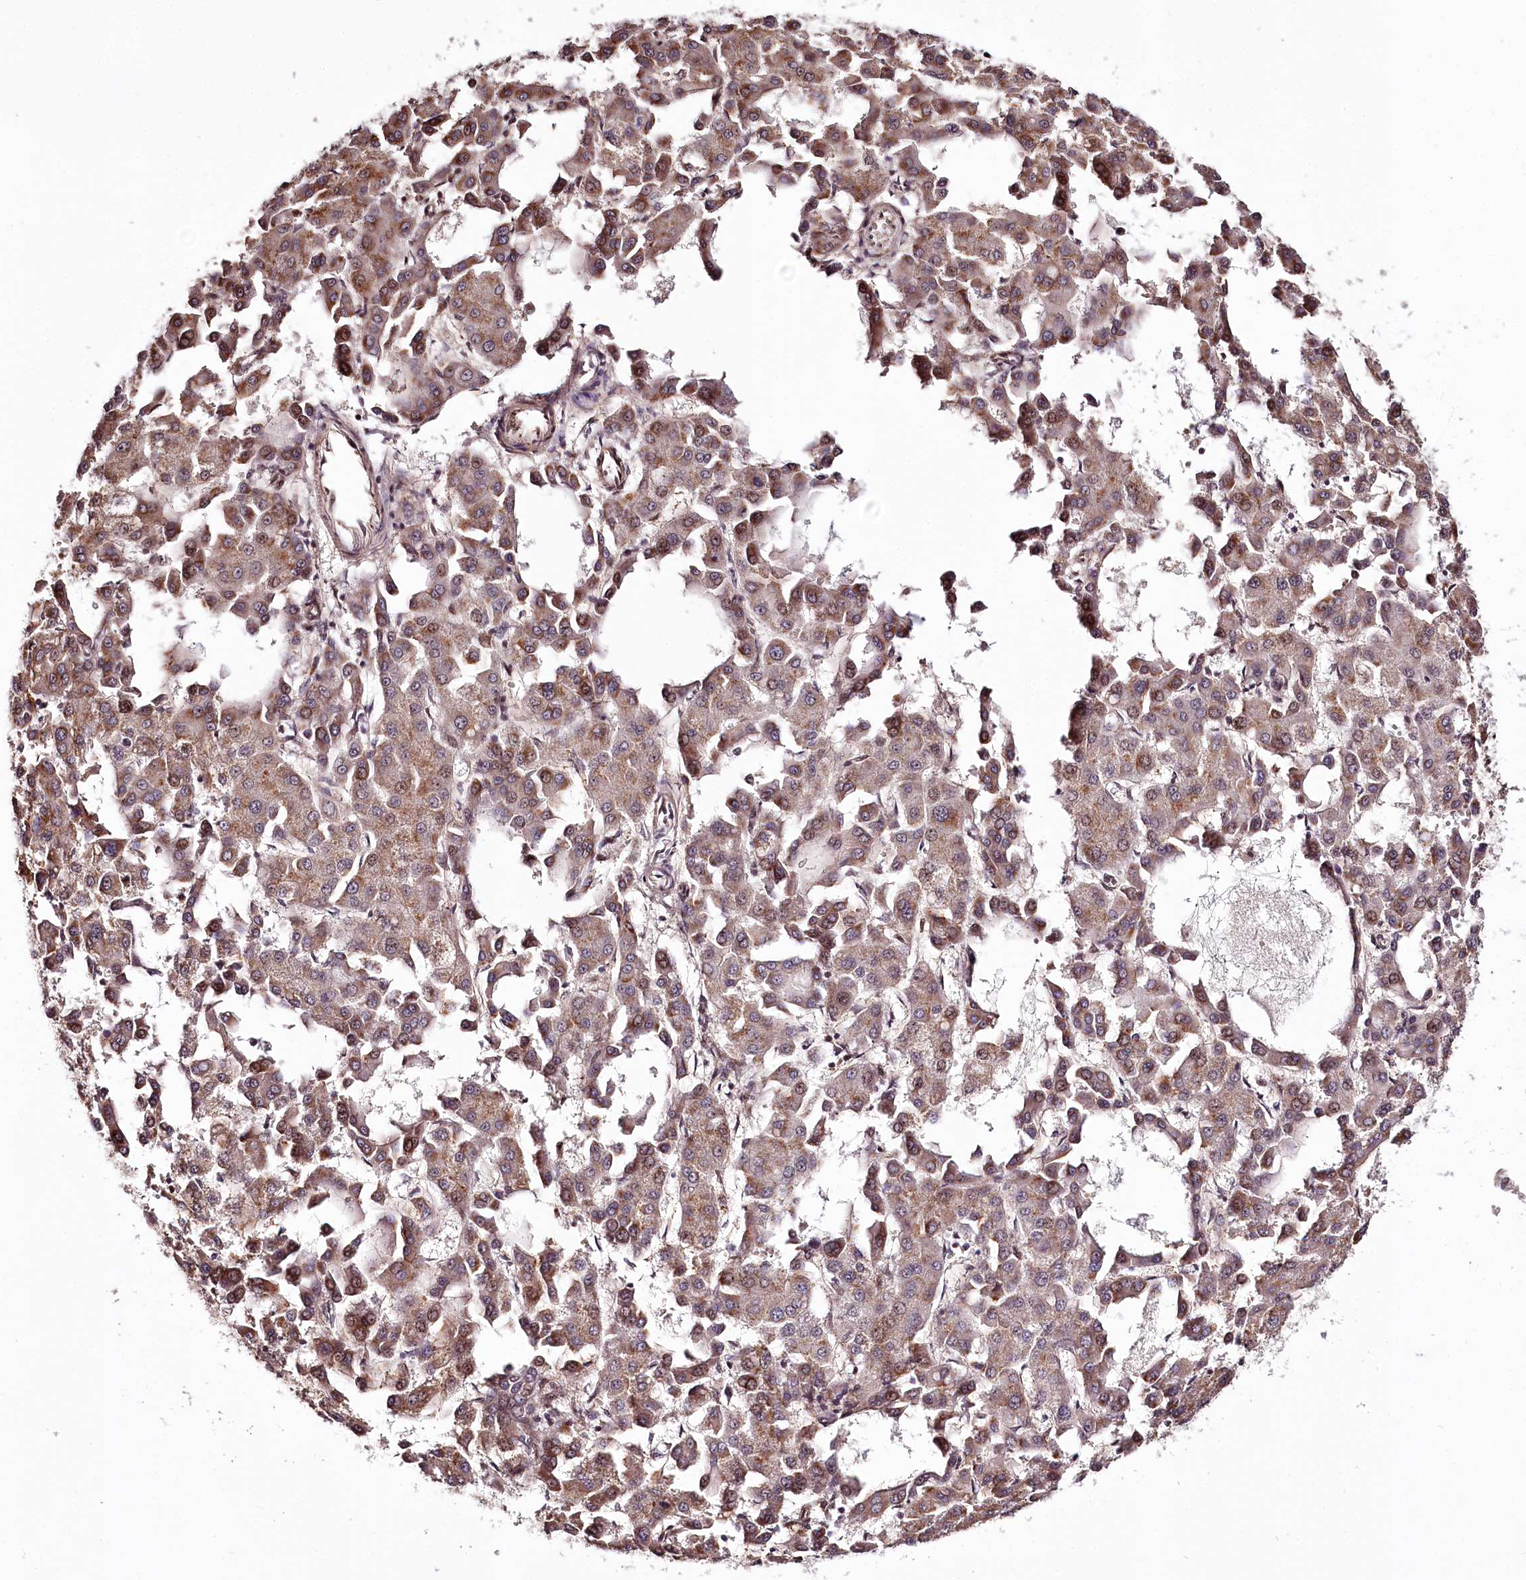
{"staining": {"intensity": "moderate", "quantity": ">75%", "location": "cytoplasmic/membranous,nuclear"}, "tissue": "liver cancer", "cell_type": "Tumor cells", "image_type": "cancer", "snomed": [{"axis": "morphology", "description": "Carcinoma, Hepatocellular, NOS"}, {"axis": "topography", "description": "Liver"}], "caption": "This is a photomicrograph of immunohistochemistry (IHC) staining of liver hepatocellular carcinoma, which shows moderate positivity in the cytoplasmic/membranous and nuclear of tumor cells.", "gene": "TTC33", "patient": {"sex": "male", "age": 47}}